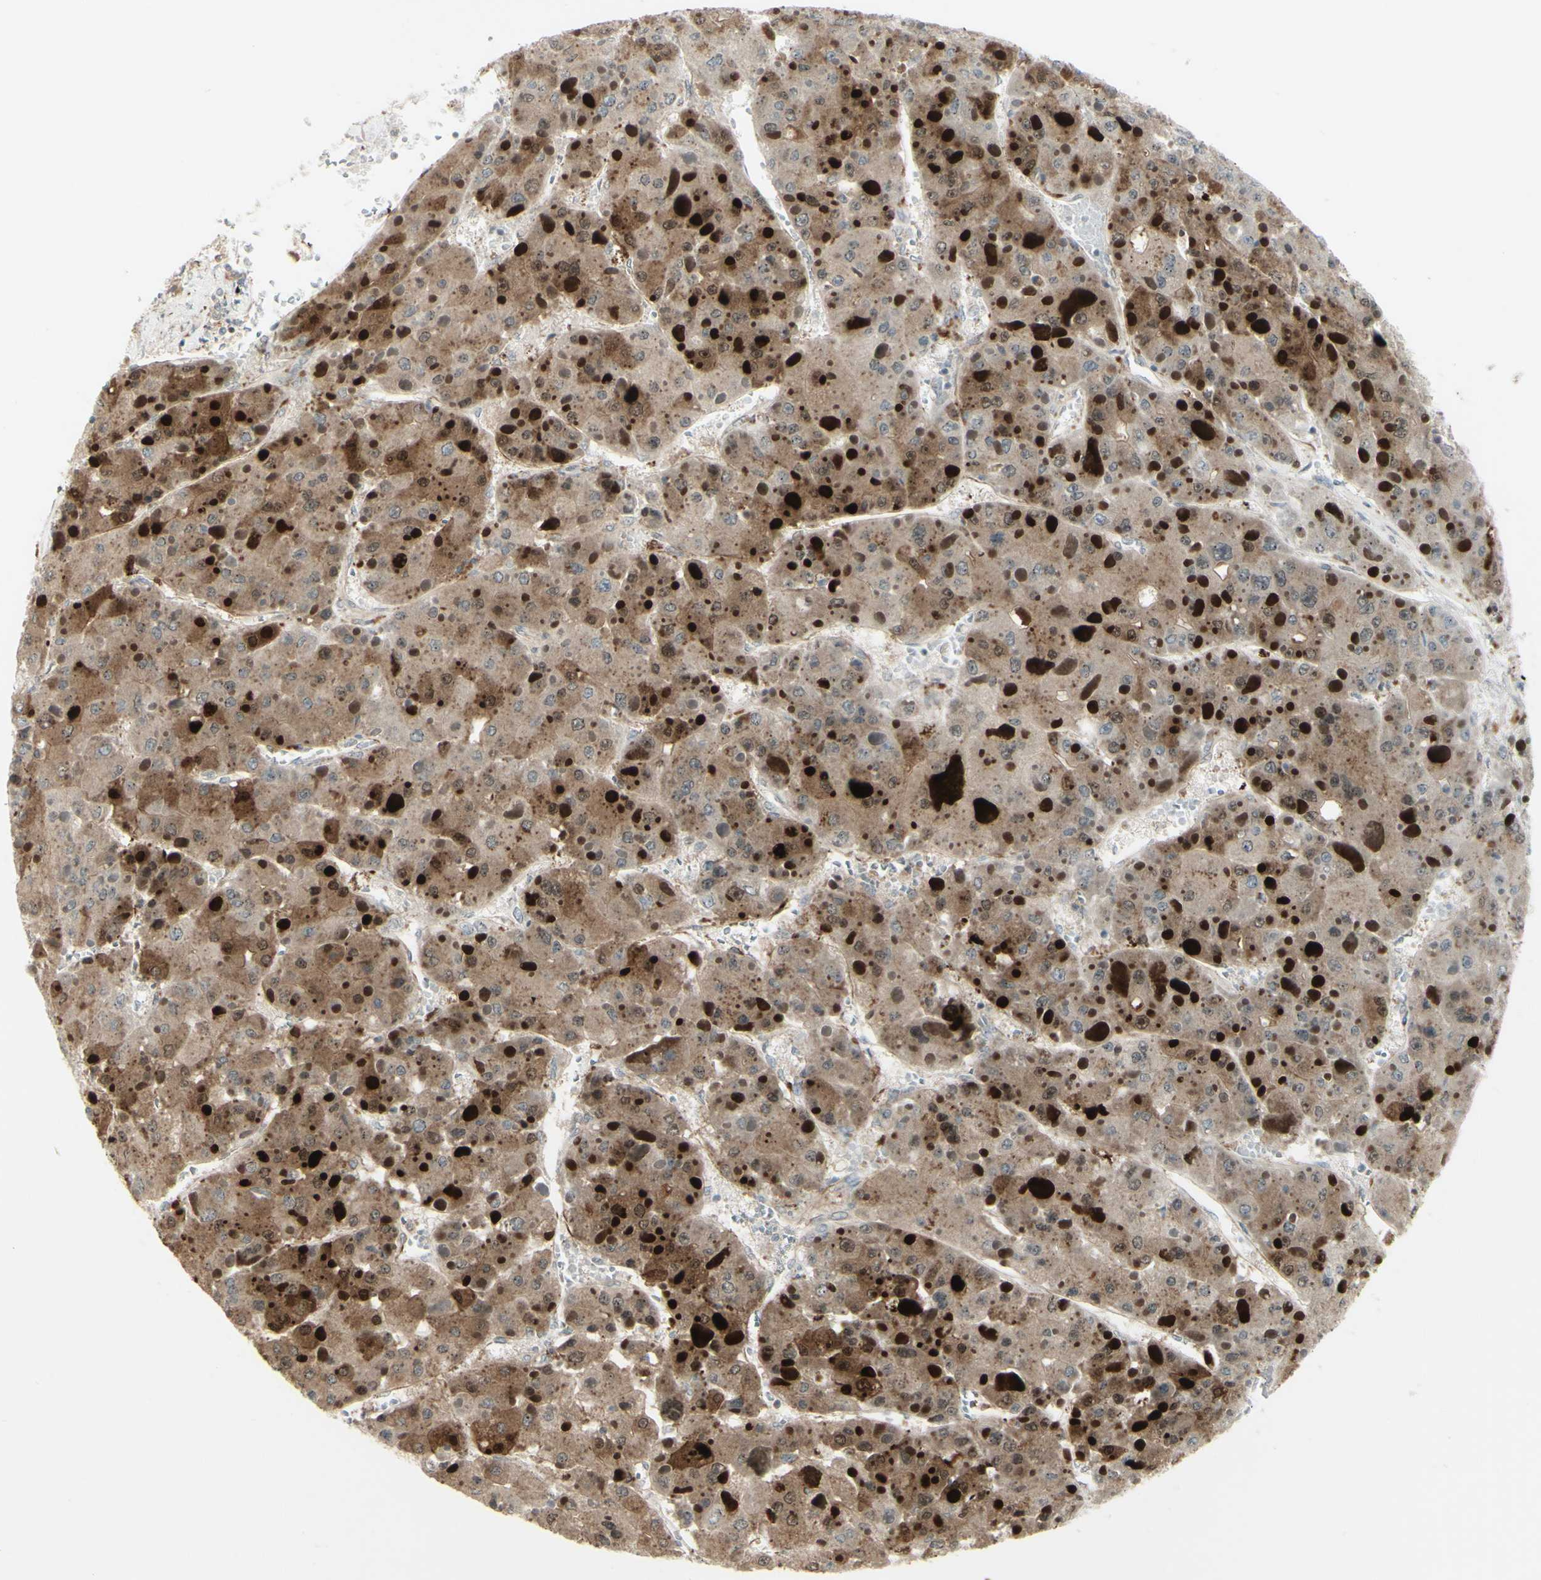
{"staining": {"intensity": "moderate", "quantity": "25%-75%", "location": "cytoplasmic/membranous"}, "tissue": "liver cancer", "cell_type": "Tumor cells", "image_type": "cancer", "snomed": [{"axis": "morphology", "description": "Carcinoma, Hepatocellular, NOS"}, {"axis": "topography", "description": "Liver"}], "caption": "The photomicrograph reveals immunohistochemical staining of liver cancer (hepatocellular carcinoma). There is moderate cytoplasmic/membranous staining is identified in about 25%-75% of tumor cells. (DAB = brown stain, brightfield microscopy at high magnification).", "gene": "FGFR2", "patient": {"sex": "female", "age": 73}}